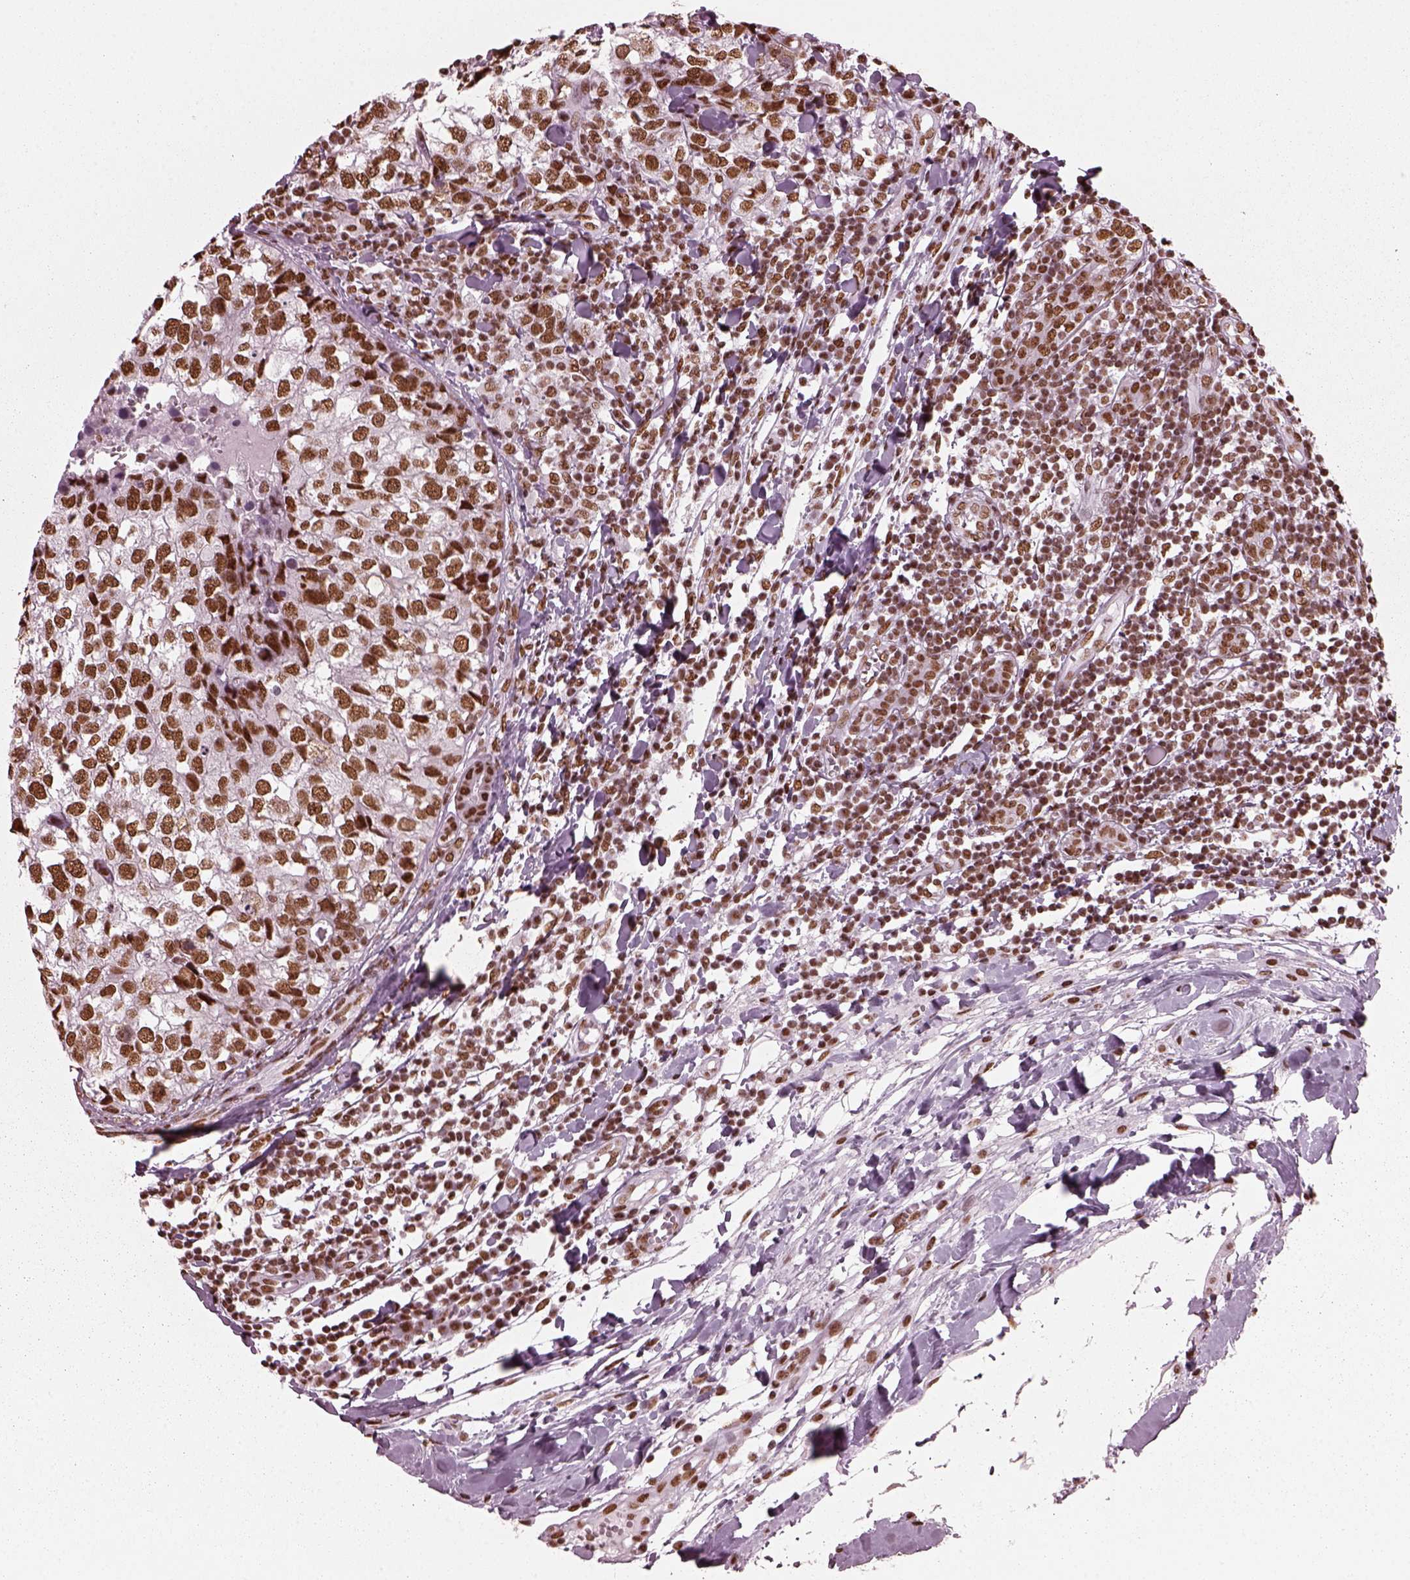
{"staining": {"intensity": "strong", "quantity": ">75%", "location": "nuclear"}, "tissue": "breast cancer", "cell_type": "Tumor cells", "image_type": "cancer", "snomed": [{"axis": "morphology", "description": "Duct carcinoma"}, {"axis": "topography", "description": "Breast"}], "caption": "Brown immunohistochemical staining in breast cancer (infiltrating ductal carcinoma) shows strong nuclear expression in about >75% of tumor cells.", "gene": "CBFA2T3", "patient": {"sex": "female", "age": 30}}